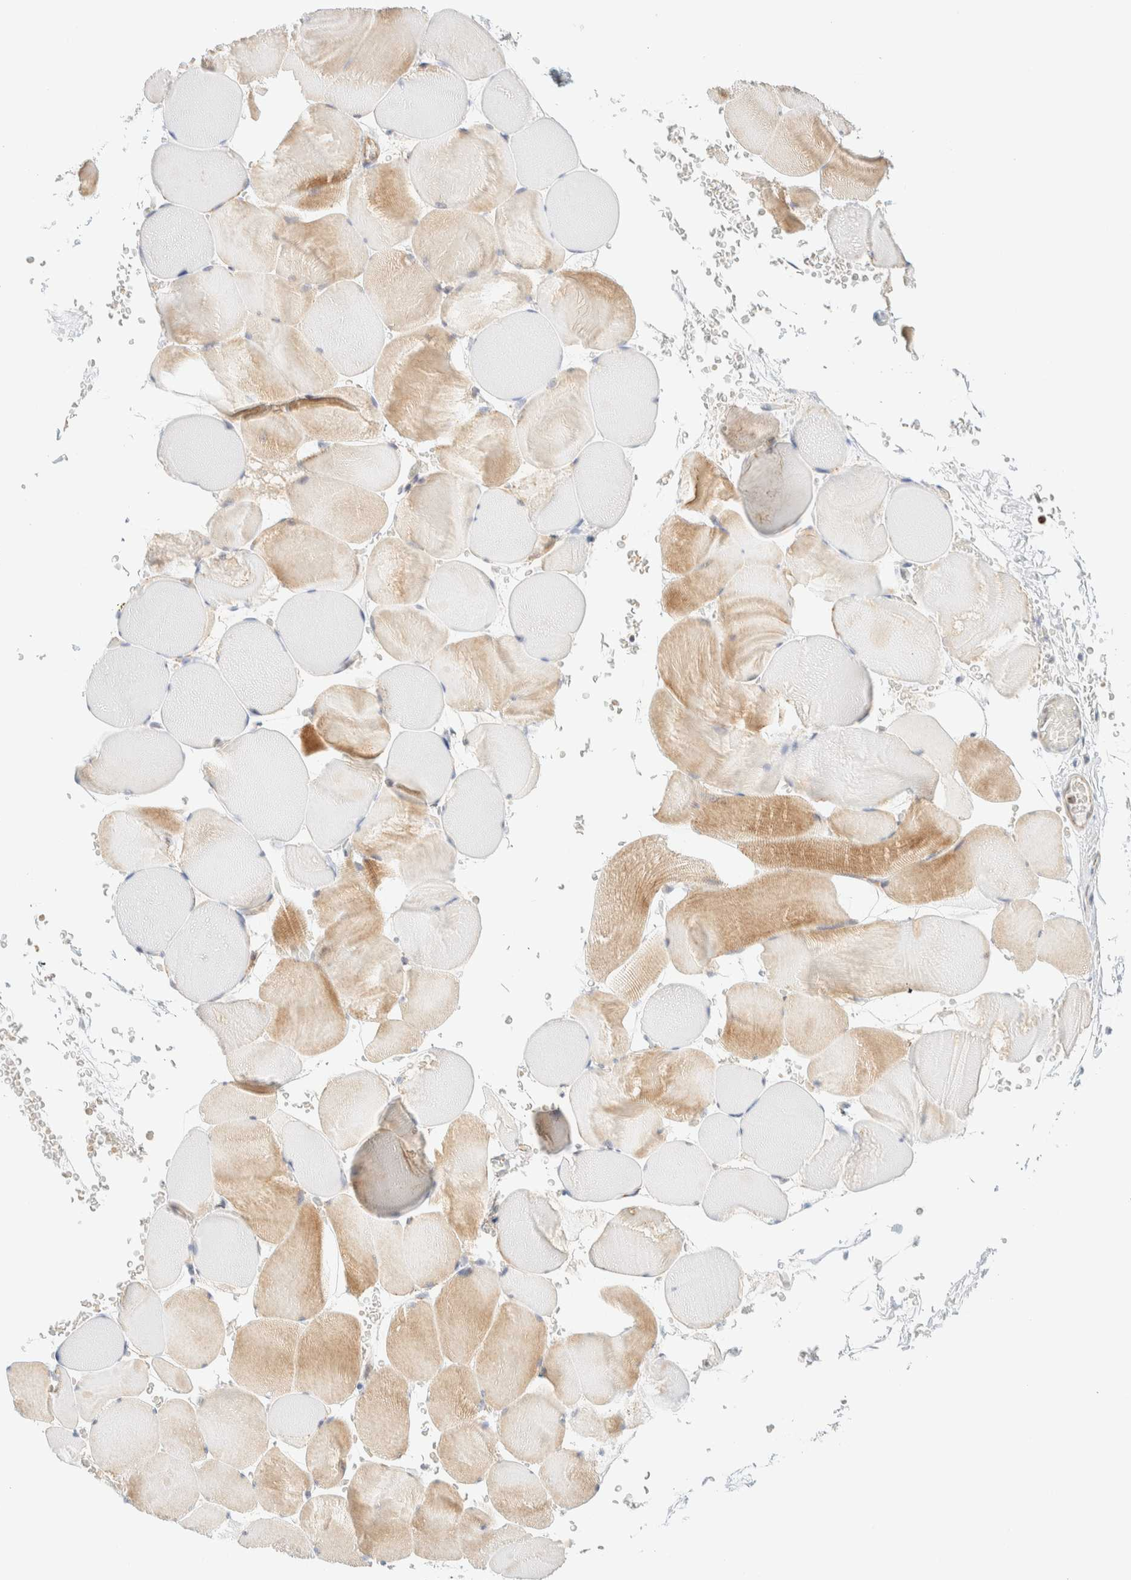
{"staining": {"intensity": "moderate", "quantity": ">75%", "location": "cytoplasmic/membranous"}, "tissue": "skeletal muscle", "cell_type": "Myocytes", "image_type": "normal", "snomed": [{"axis": "morphology", "description": "Normal tissue, NOS"}, {"axis": "topography", "description": "Skeletal muscle"}], "caption": "Moderate cytoplasmic/membranous protein expression is identified in approximately >75% of myocytes in skeletal muscle.", "gene": "PPM1K", "patient": {"sex": "male", "age": 62}}